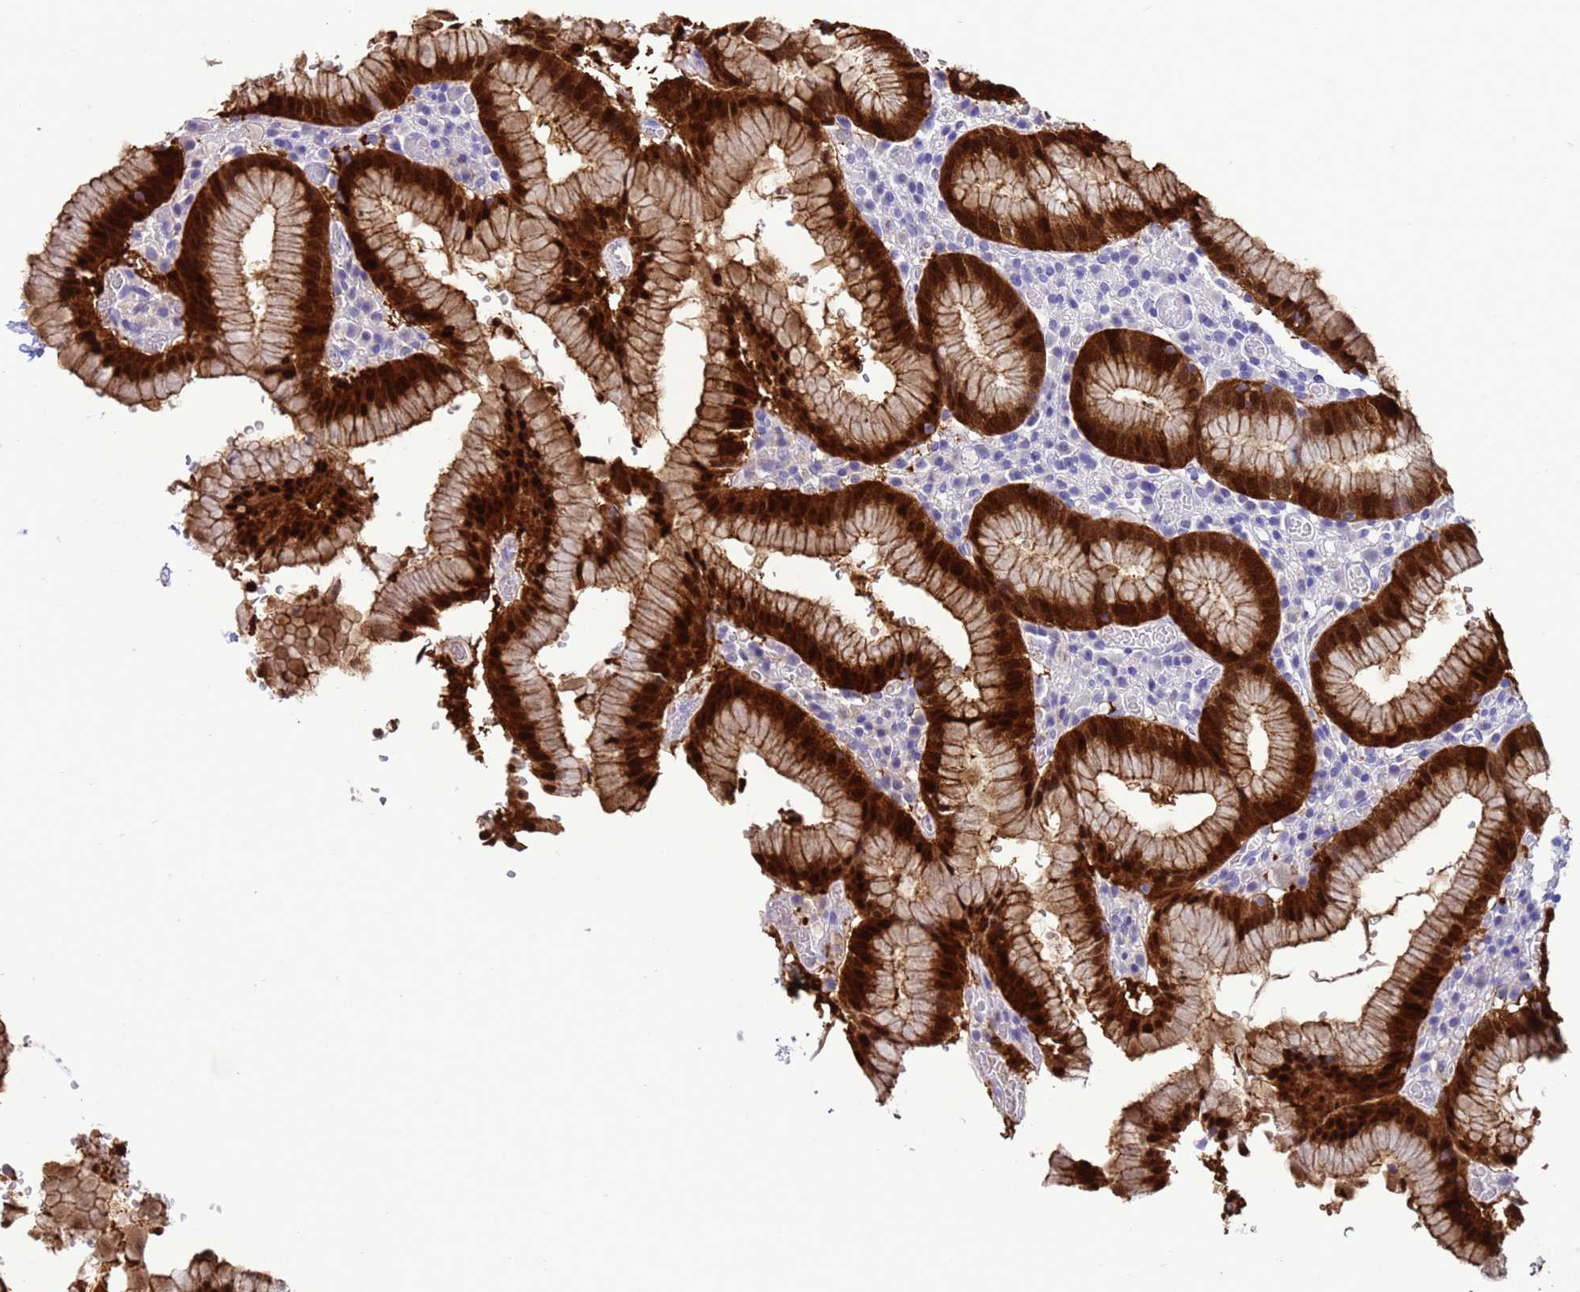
{"staining": {"intensity": "strong", "quantity": ">75%", "location": "cytoplasmic/membranous,nuclear"}, "tissue": "stomach", "cell_type": "Glandular cells", "image_type": "normal", "snomed": [{"axis": "morphology", "description": "Normal tissue, NOS"}, {"axis": "topography", "description": "Stomach"}], "caption": "IHC image of normal stomach stained for a protein (brown), which exhibits high levels of strong cytoplasmic/membranous,nuclear positivity in about >75% of glandular cells.", "gene": "AKR1C2", "patient": {"sex": "male", "age": 55}}